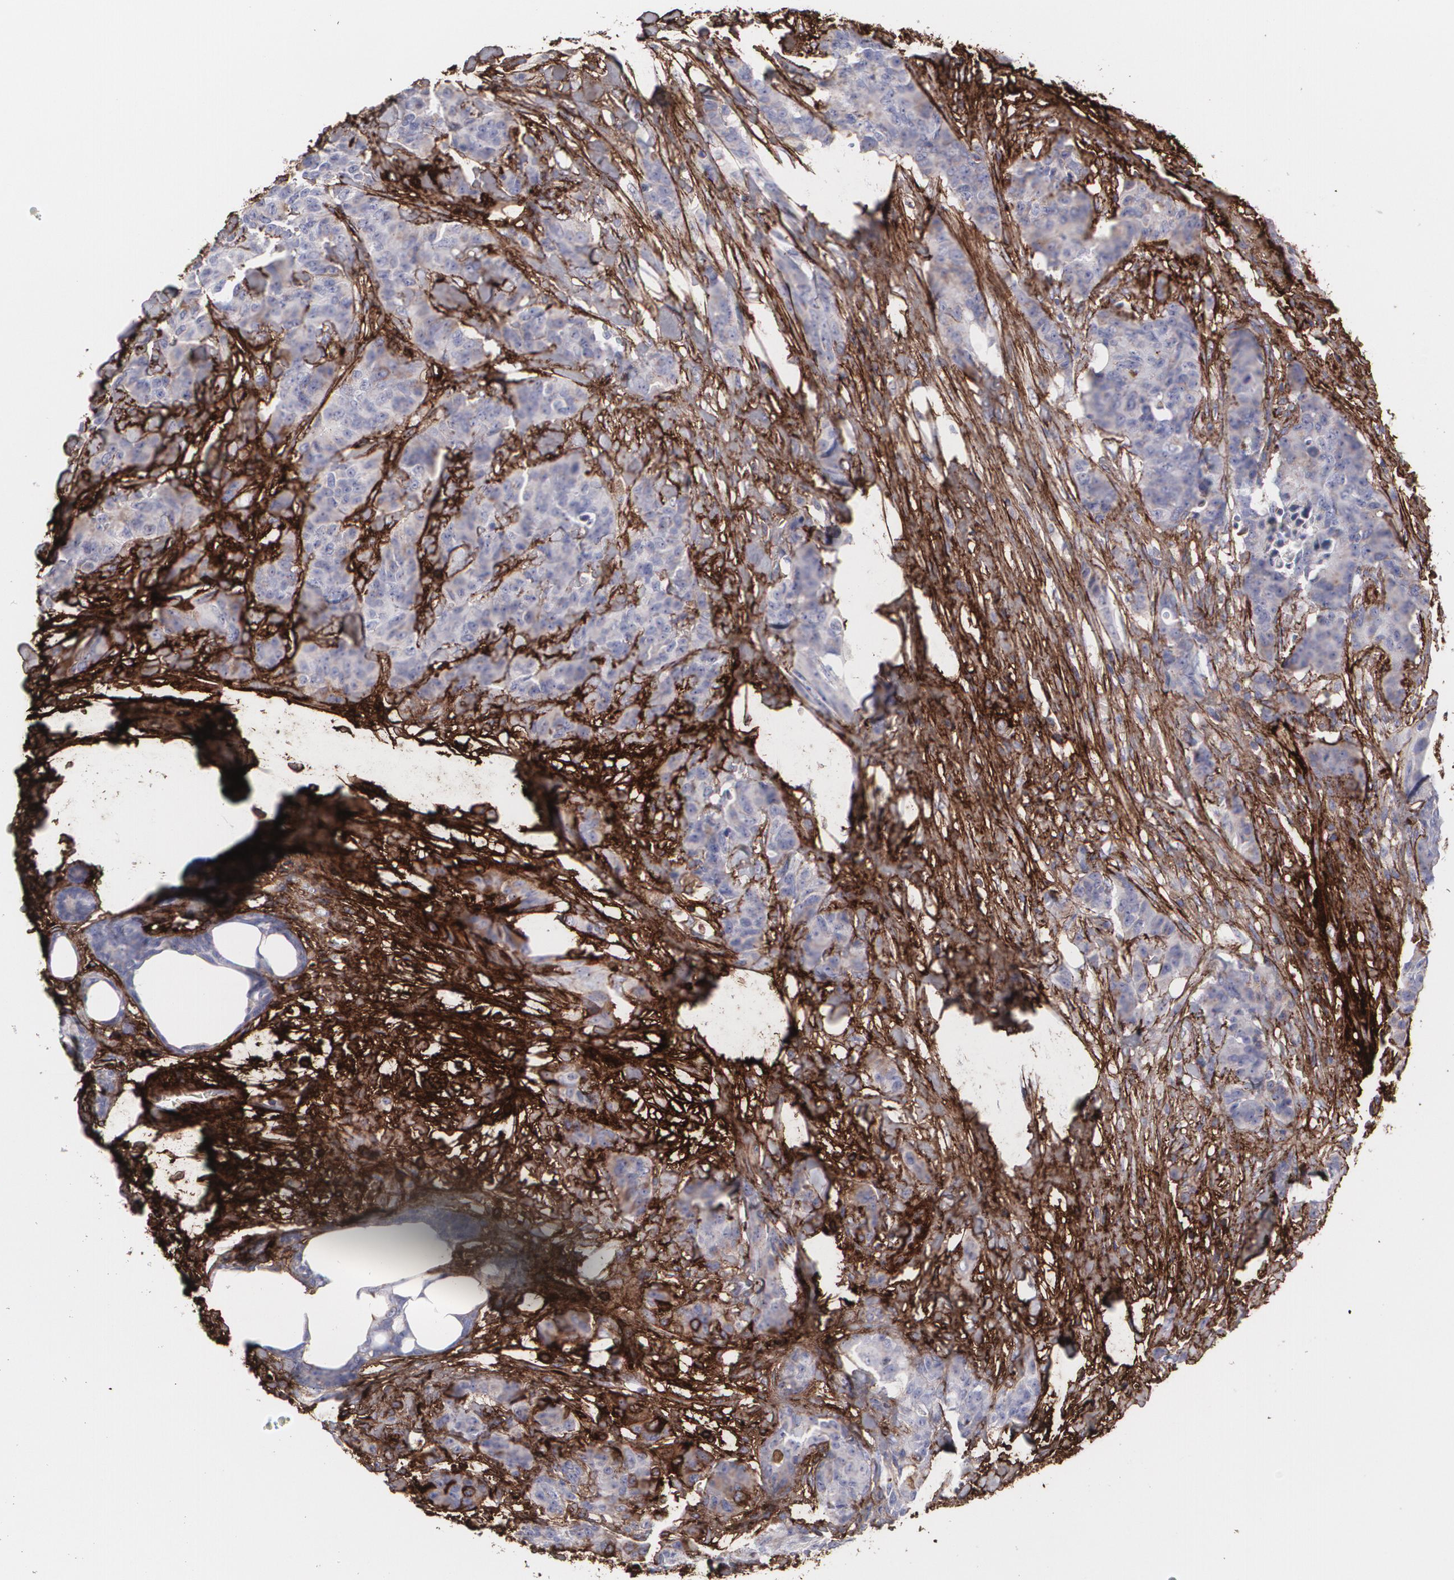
{"staining": {"intensity": "weak", "quantity": "25%-75%", "location": "cytoplasmic/membranous"}, "tissue": "breast cancer", "cell_type": "Tumor cells", "image_type": "cancer", "snomed": [{"axis": "morphology", "description": "Duct carcinoma"}, {"axis": "topography", "description": "Breast"}], "caption": "Weak cytoplasmic/membranous protein staining is seen in about 25%-75% of tumor cells in breast cancer. (DAB (3,3'-diaminobenzidine) IHC with brightfield microscopy, high magnification).", "gene": "FBLN1", "patient": {"sex": "female", "age": 40}}